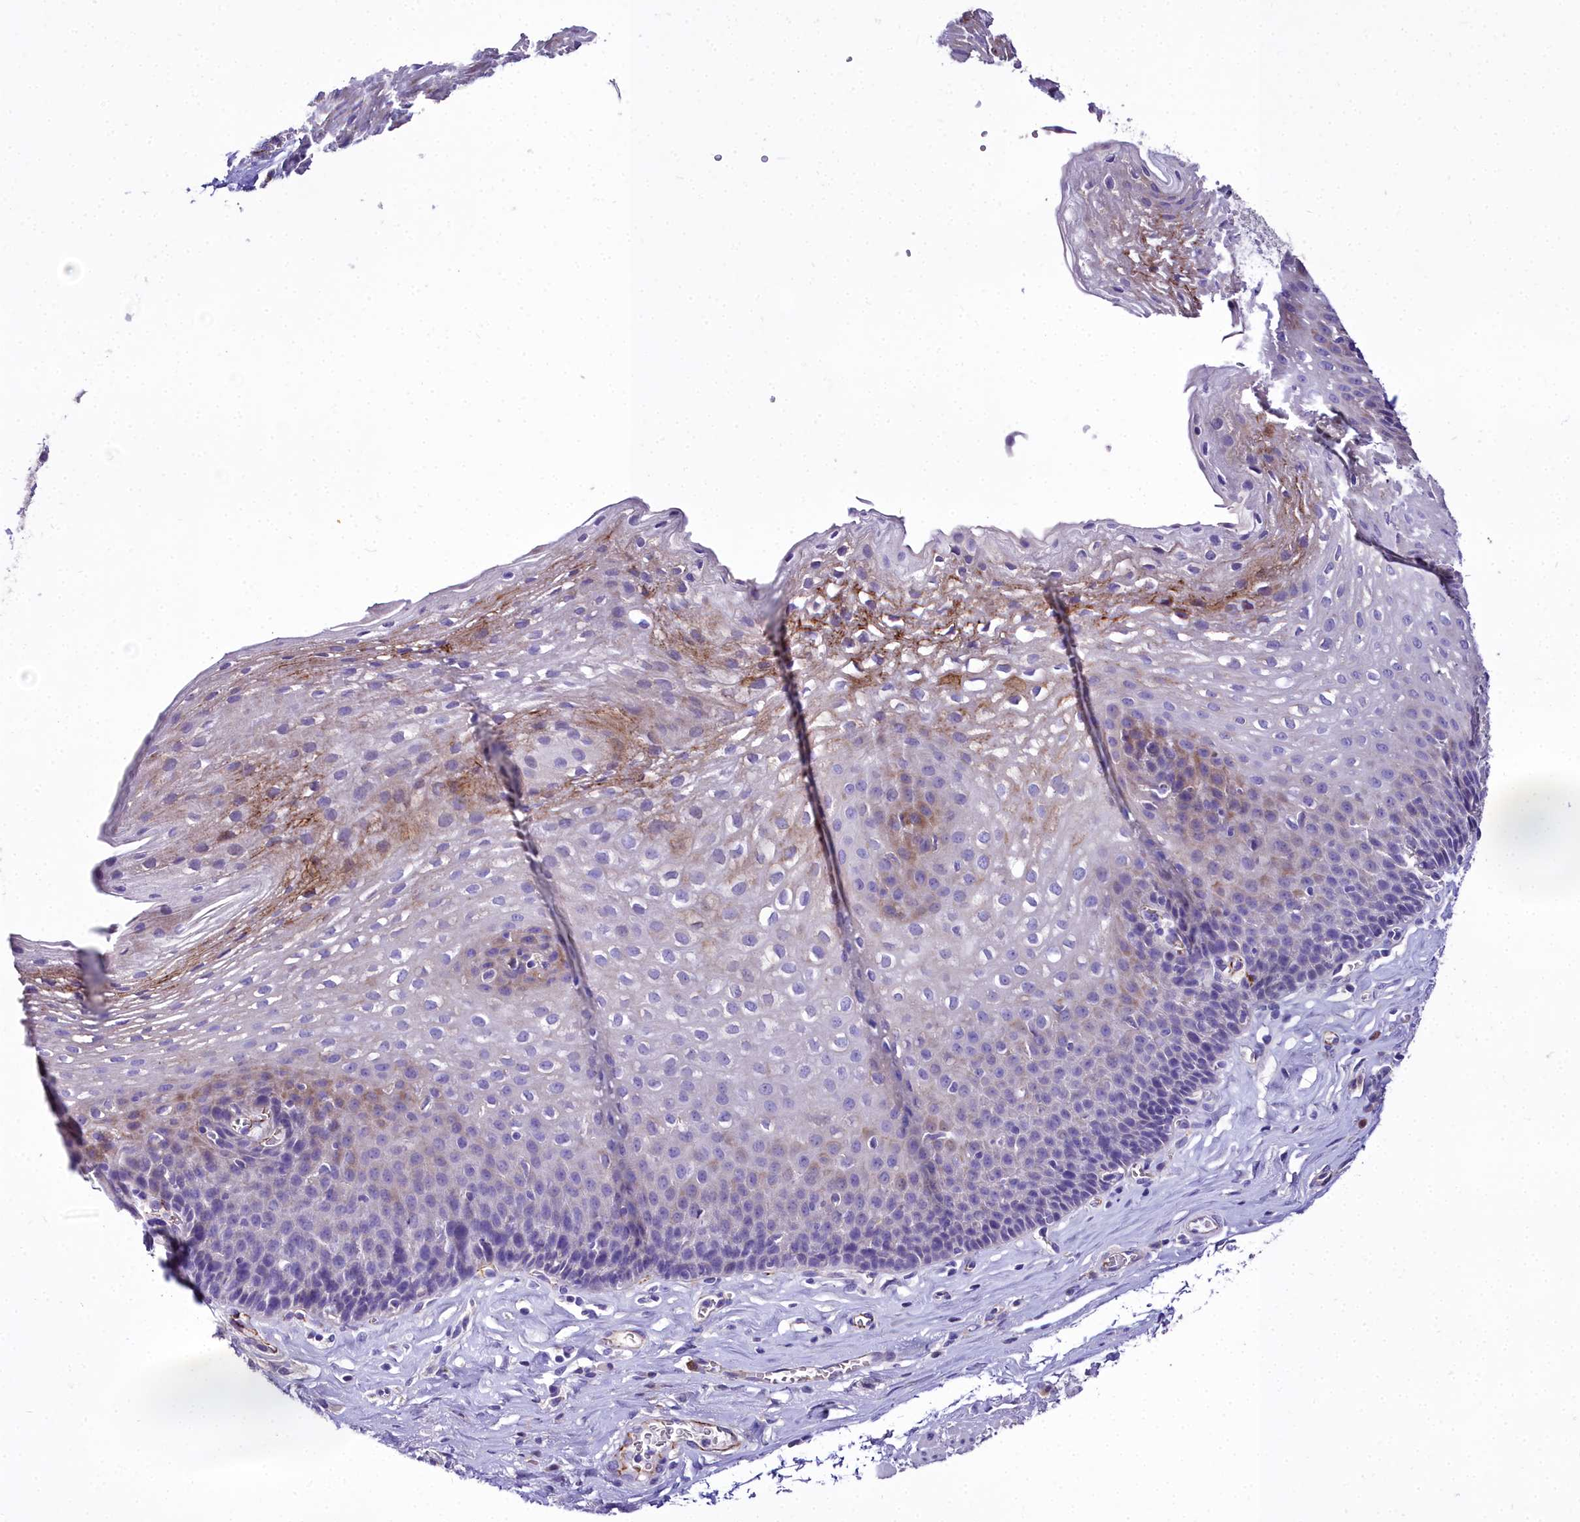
{"staining": {"intensity": "moderate", "quantity": "<25%", "location": "cytoplasmic/membranous"}, "tissue": "esophagus", "cell_type": "Squamous epithelial cells", "image_type": "normal", "snomed": [{"axis": "morphology", "description": "Normal tissue, NOS"}, {"axis": "topography", "description": "Esophagus"}], "caption": "An image showing moderate cytoplasmic/membranous expression in about <25% of squamous epithelial cells in benign esophagus, as visualized by brown immunohistochemical staining.", "gene": "MS4A18", "patient": {"sex": "female", "age": 66}}